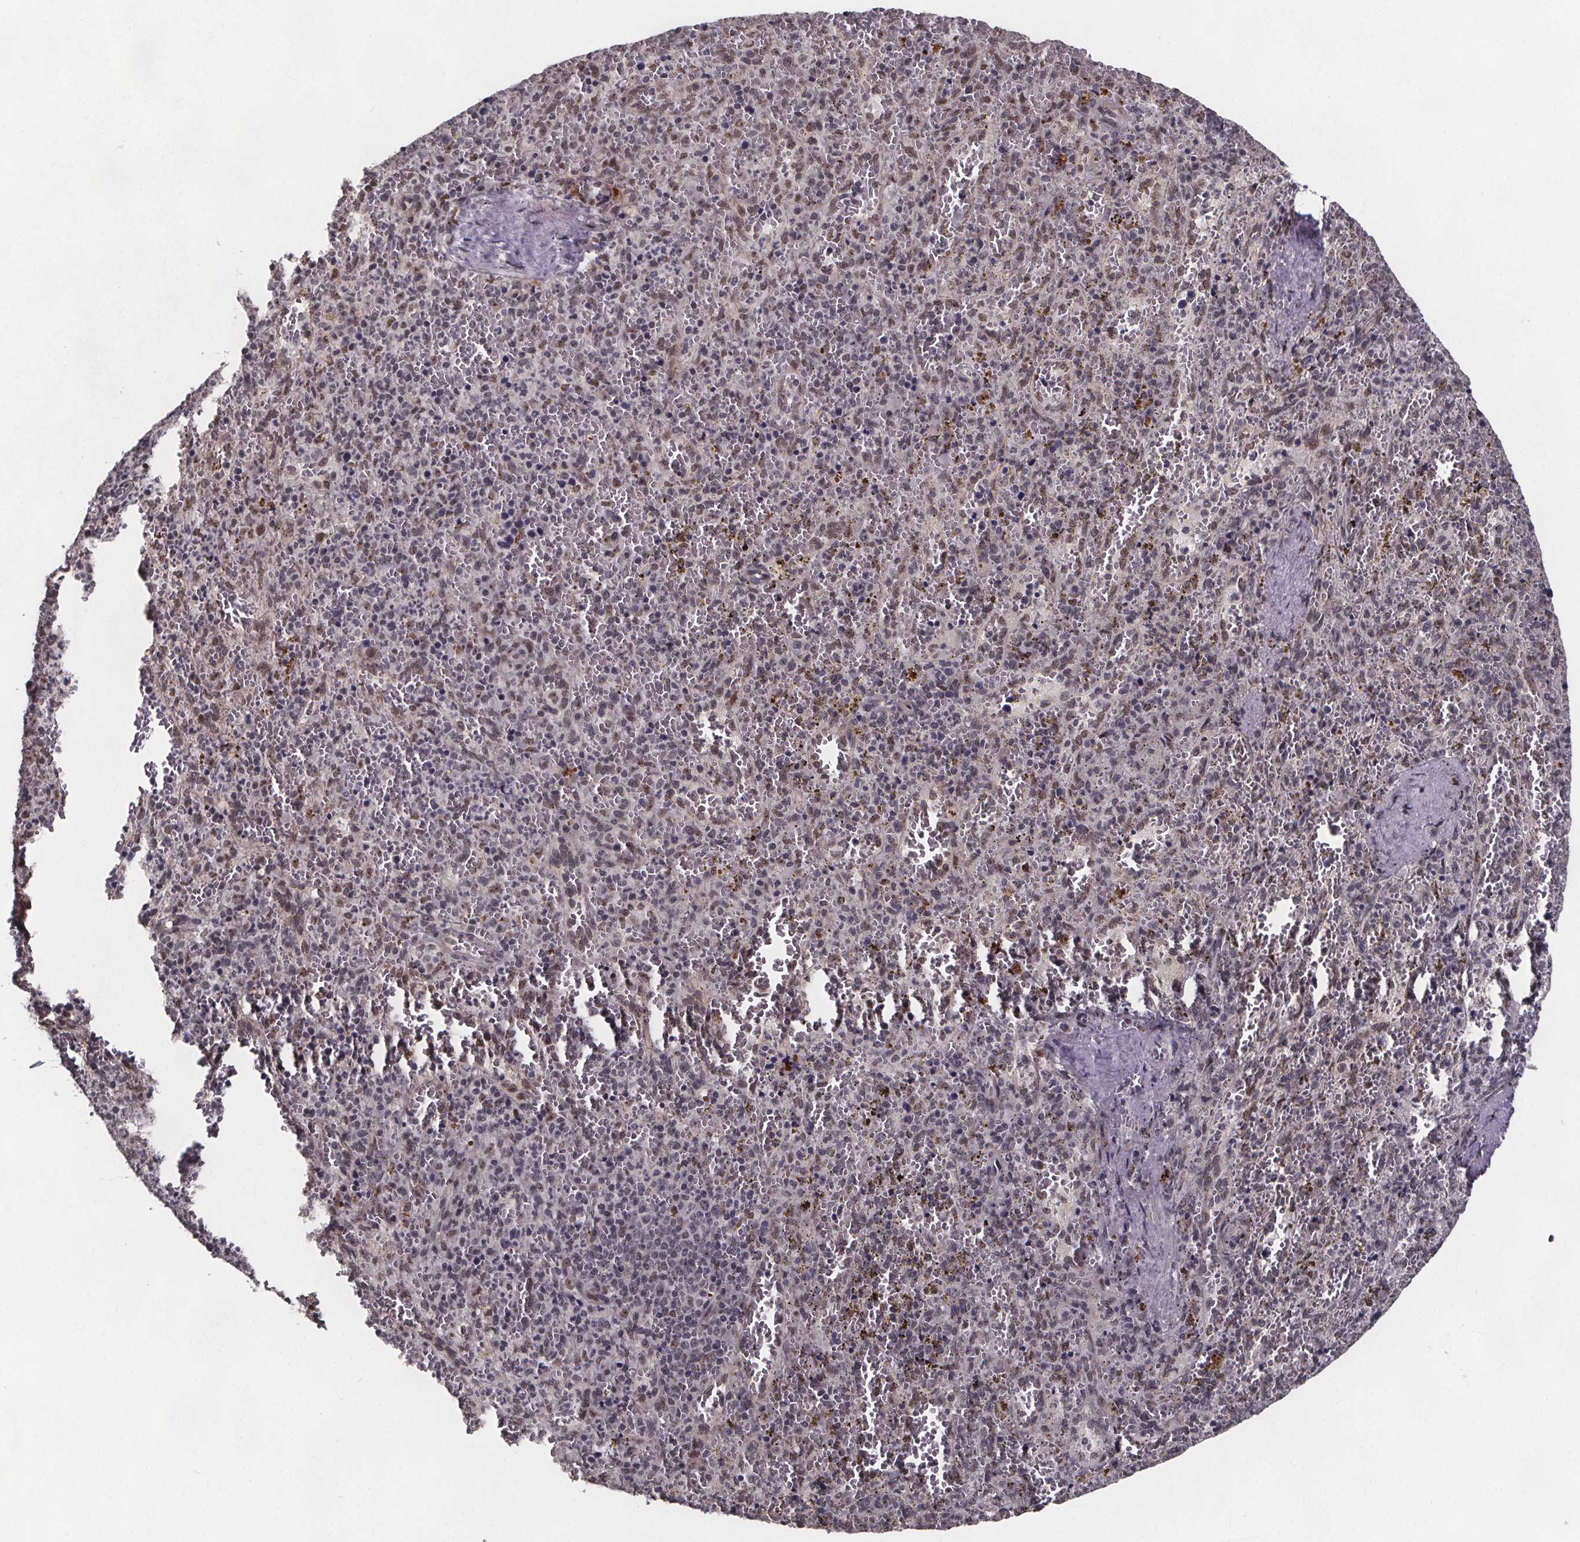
{"staining": {"intensity": "negative", "quantity": "none", "location": "none"}, "tissue": "spleen", "cell_type": "Cells in red pulp", "image_type": "normal", "snomed": [{"axis": "morphology", "description": "Normal tissue, NOS"}, {"axis": "topography", "description": "Spleen"}], "caption": "This is an immunohistochemistry (IHC) histopathology image of unremarkable spleen. There is no expression in cells in red pulp.", "gene": "U2SURP", "patient": {"sex": "female", "age": 50}}